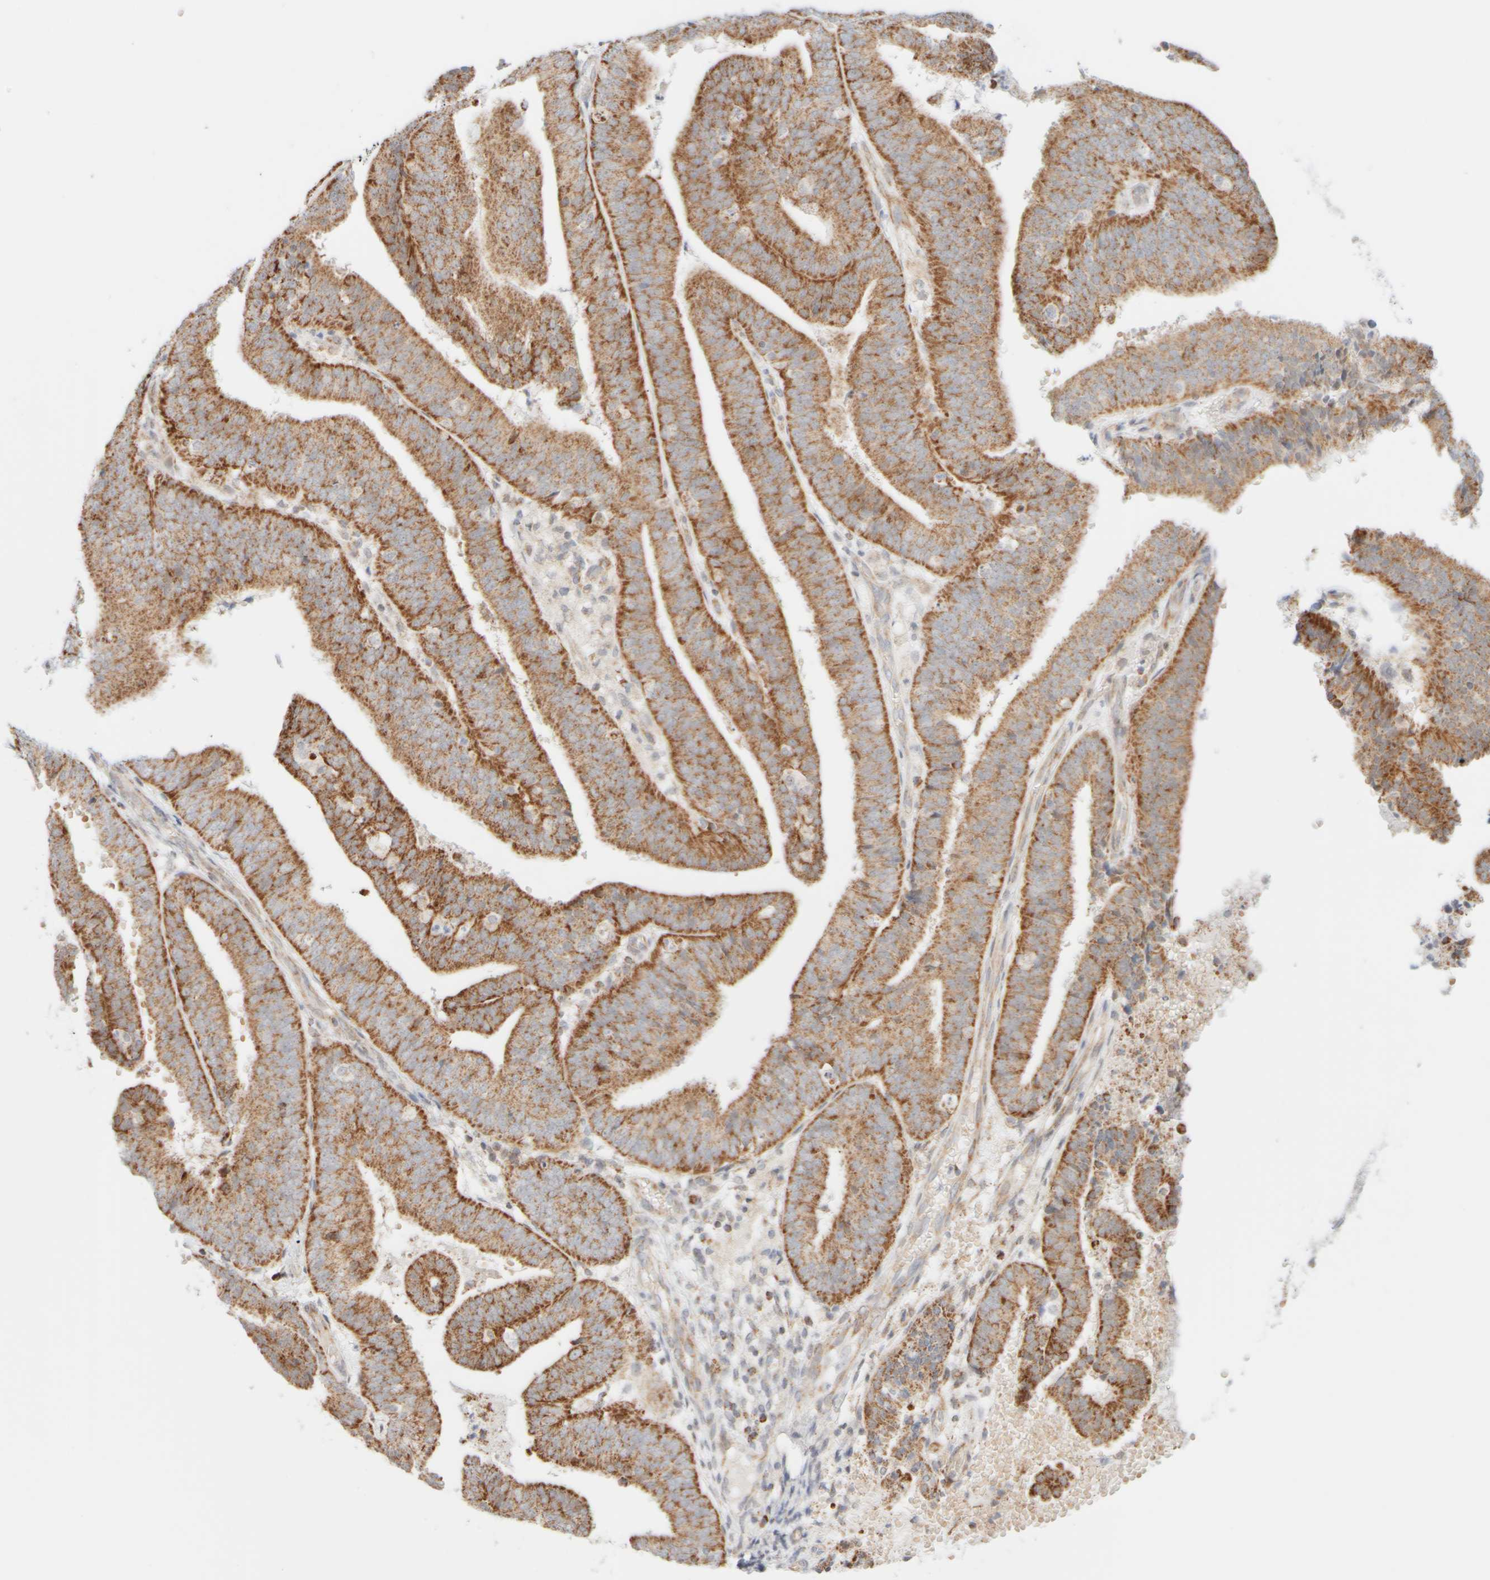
{"staining": {"intensity": "moderate", "quantity": ">75%", "location": "cytoplasmic/membranous"}, "tissue": "endometrial cancer", "cell_type": "Tumor cells", "image_type": "cancer", "snomed": [{"axis": "morphology", "description": "Adenocarcinoma, NOS"}, {"axis": "topography", "description": "Endometrium"}], "caption": "Immunohistochemistry (IHC) (DAB) staining of endometrial adenocarcinoma exhibits moderate cytoplasmic/membranous protein expression in approximately >75% of tumor cells.", "gene": "PPM1K", "patient": {"sex": "female", "age": 63}}